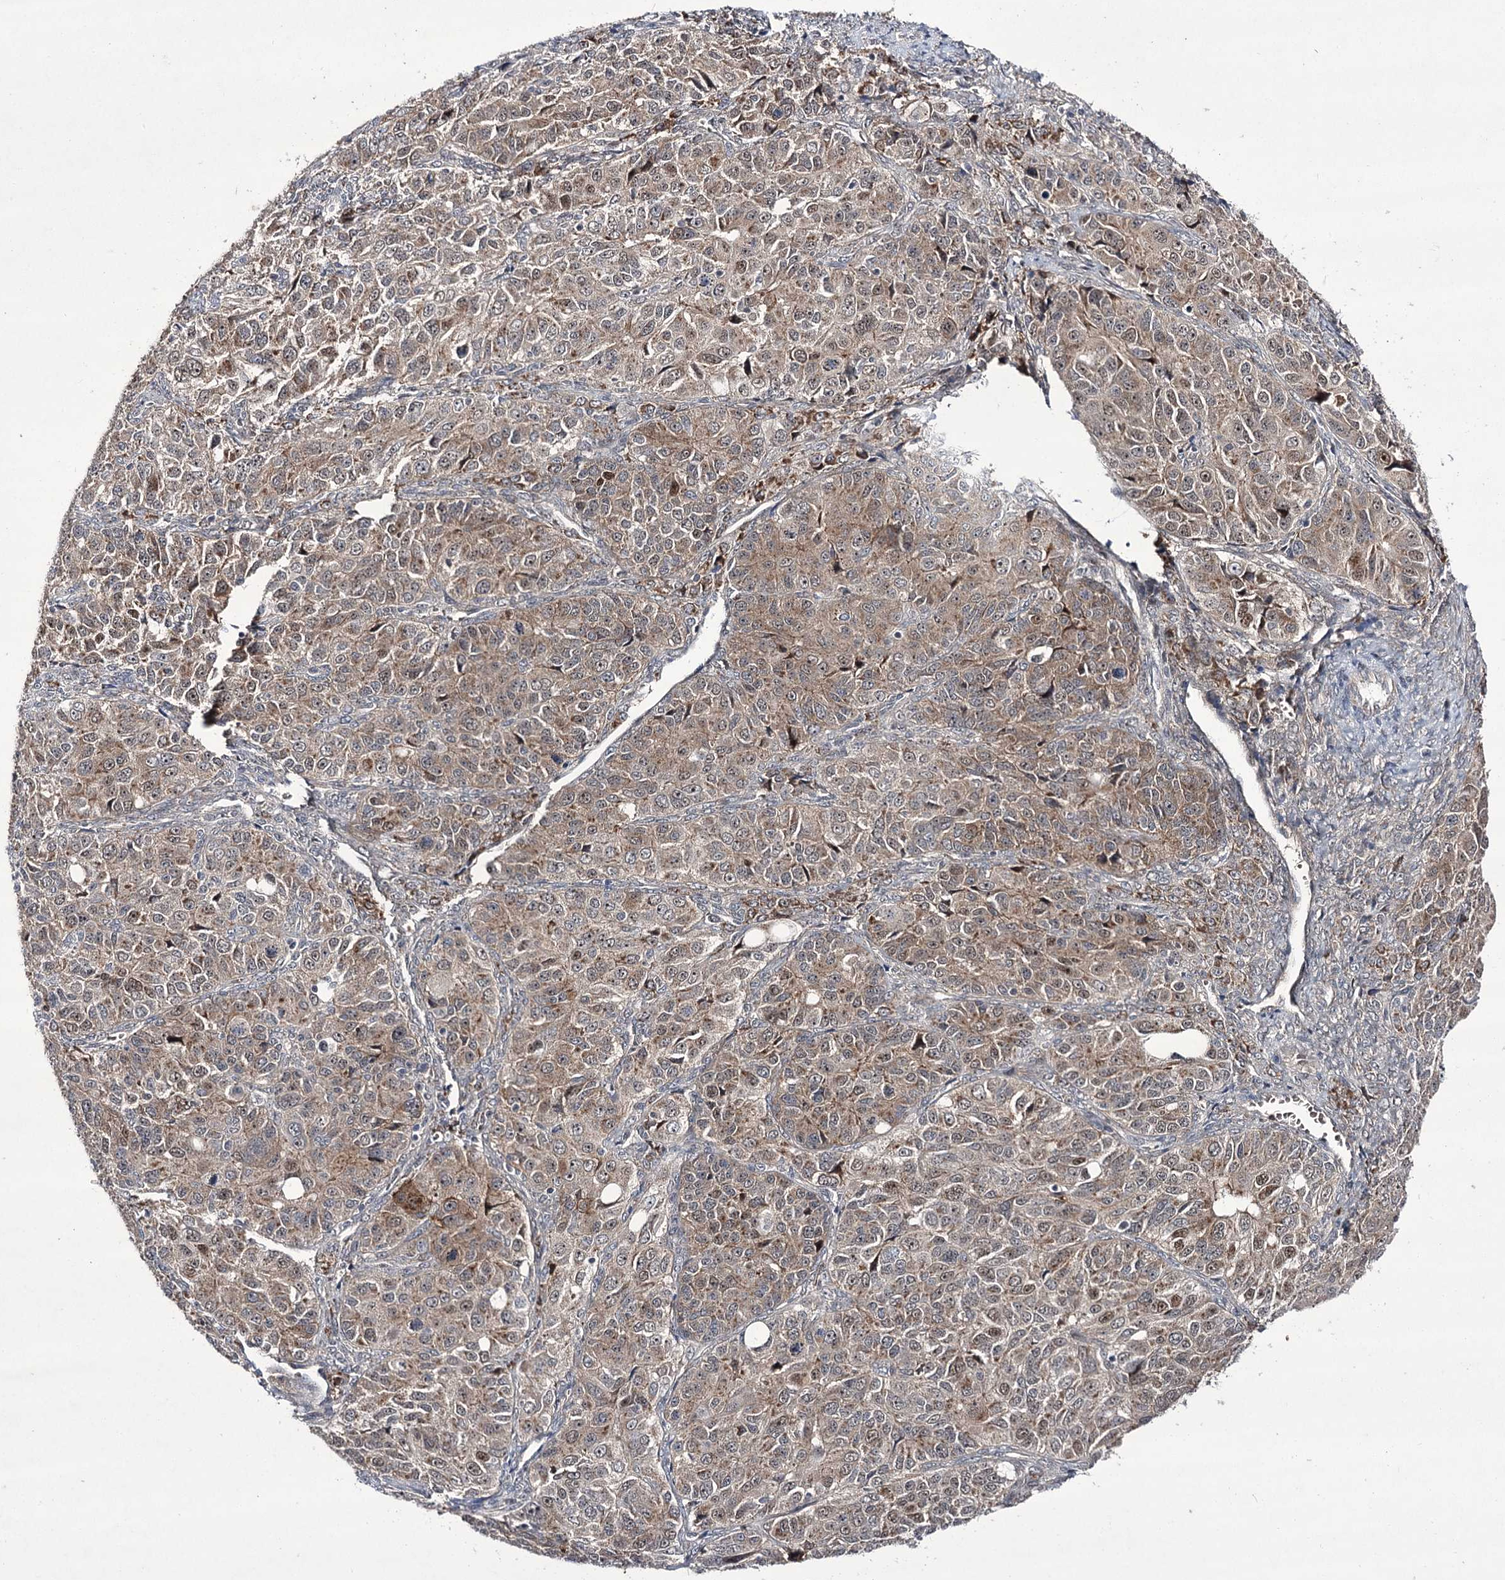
{"staining": {"intensity": "weak", "quantity": ">75%", "location": "cytoplasmic/membranous,nuclear"}, "tissue": "ovarian cancer", "cell_type": "Tumor cells", "image_type": "cancer", "snomed": [{"axis": "morphology", "description": "Carcinoma, endometroid"}, {"axis": "topography", "description": "Ovary"}], "caption": "Human endometroid carcinoma (ovarian) stained with a brown dye reveals weak cytoplasmic/membranous and nuclear positive expression in about >75% of tumor cells.", "gene": "HOXC11", "patient": {"sex": "female", "age": 51}}